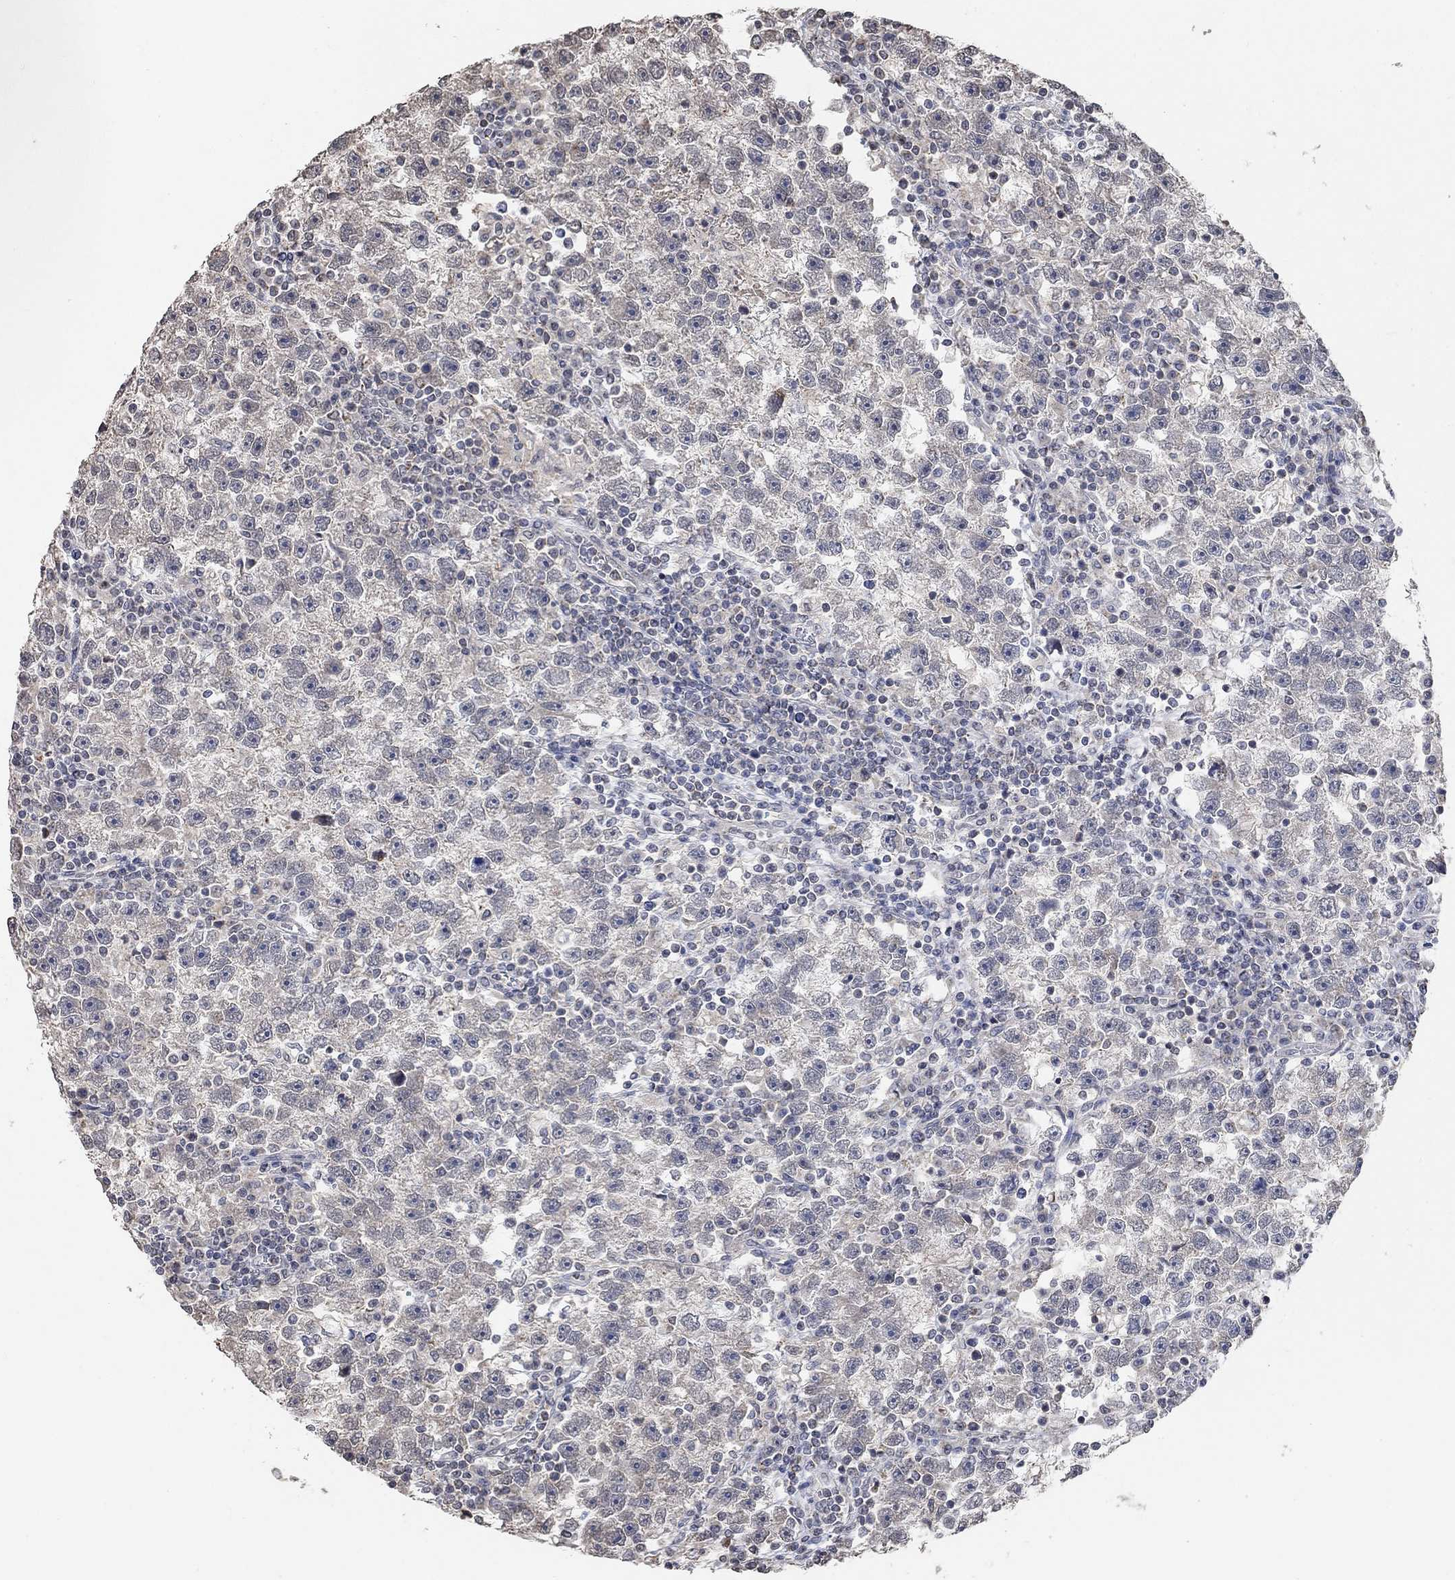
{"staining": {"intensity": "negative", "quantity": "none", "location": "none"}, "tissue": "testis cancer", "cell_type": "Tumor cells", "image_type": "cancer", "snomed": [{"axis": "morphology", "description": "Seminoma, NOS"}, {"axis": "topography", "description": "Testis"}], "caption": "A histopathology image of testis cancer stained for a protein displays no brown staining in tumor cells.", "gene": "UNC5B", "patient": {"sex": "male", "age": 47}}